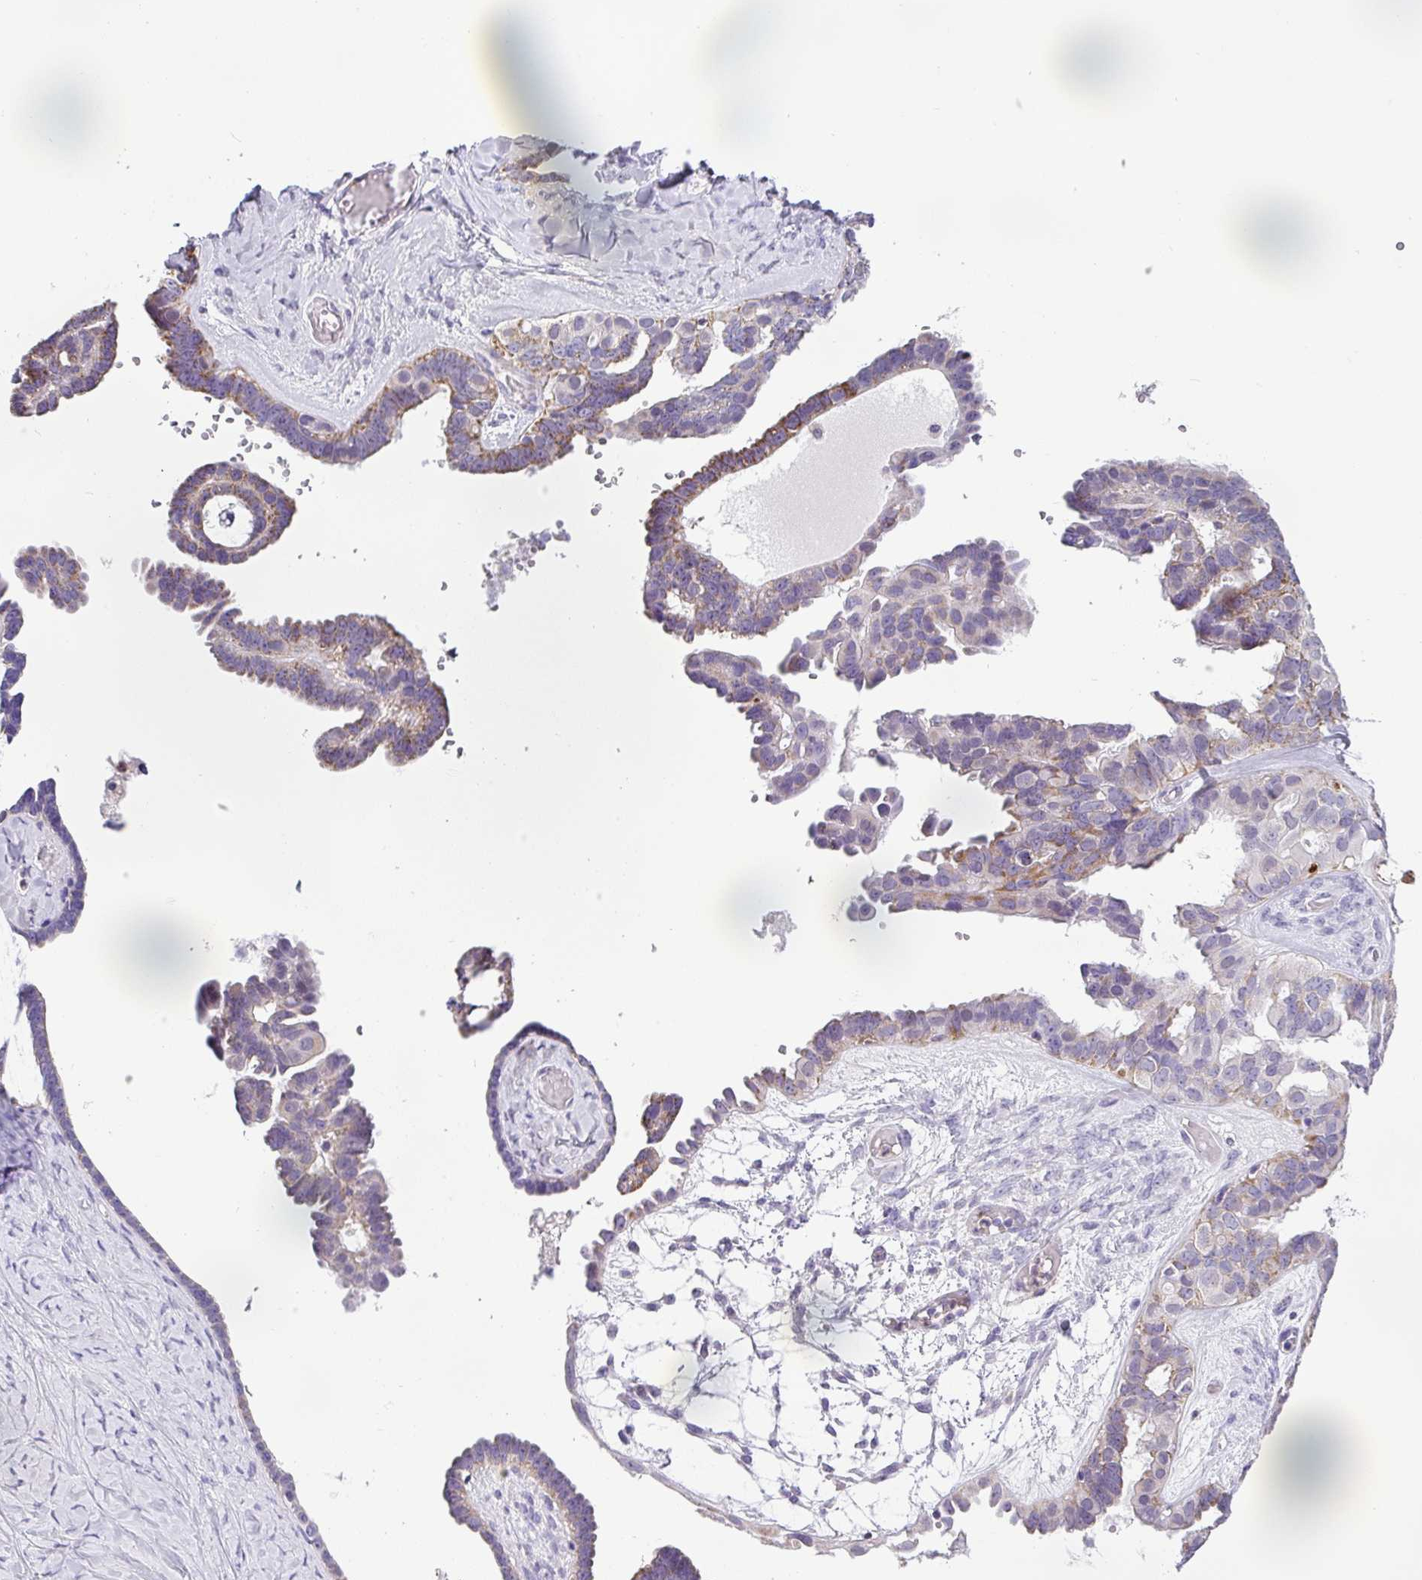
{"staining": {"intensity": "moderate", "quantity": "25%-75%", "location": "cytoplasmic/membranous"}, "tissue": "ovarian cancer", "cell_type": "Tumor cells", "image_type": "cancer", "snomed": [{"axis": "morphology", "description": "Cystadenocarcinoma, serous, NOS"}, {"axis": "topography", "description": "Ovary"}], "caption": "Immunohistochemical staining of ovarian cancer (serous cystadenocarcinoma) exhibits moderate cytoplasmic/membranous protein positivity in about 25%-75% of tumor cells. Nuclei are stained in blue.", "gene": "HMCN2", "patient": {"sex": "female", "age": 69}}